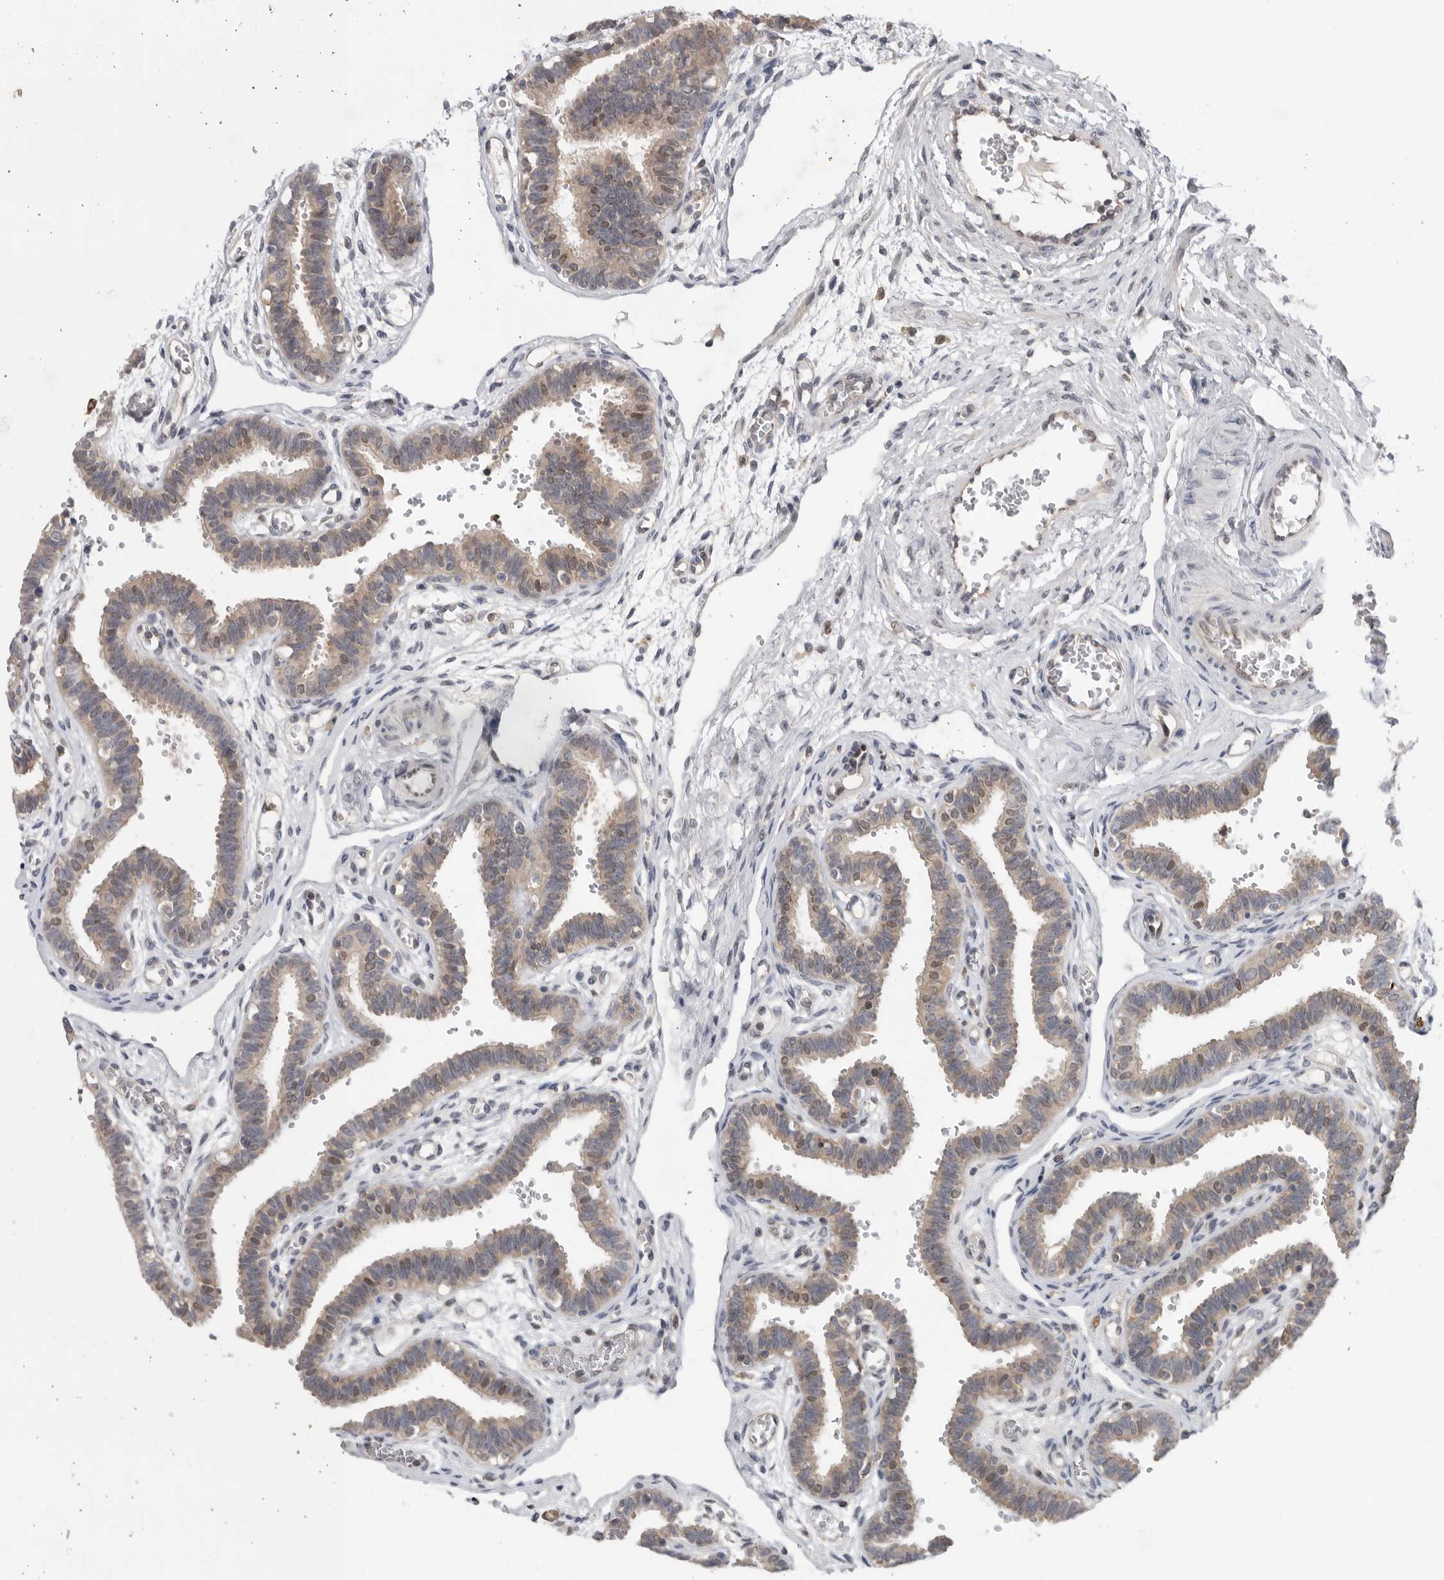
{"staining": {"intensity": "weak", "quantity": "25%-75%", "location": "cytoplasmic/membranous"}, "tissue": "fallopian tube", "cell_type": "Glandular cells", "image_type": "normal", "snomed": [{"axis": "morphology", "description": "Normal tissue, NOS"}, {"axis": "topography", "description": "Fallopian tube"}, {"axis": "topography", "description": "Placenta"}], "caption": "Normal fallopian tube shows weak cytoplasmic/membranous staining in approximately 25%-75% of glandular cells.", "gene": "KLK5", "patient": {"sex": "female", "age": 32}}